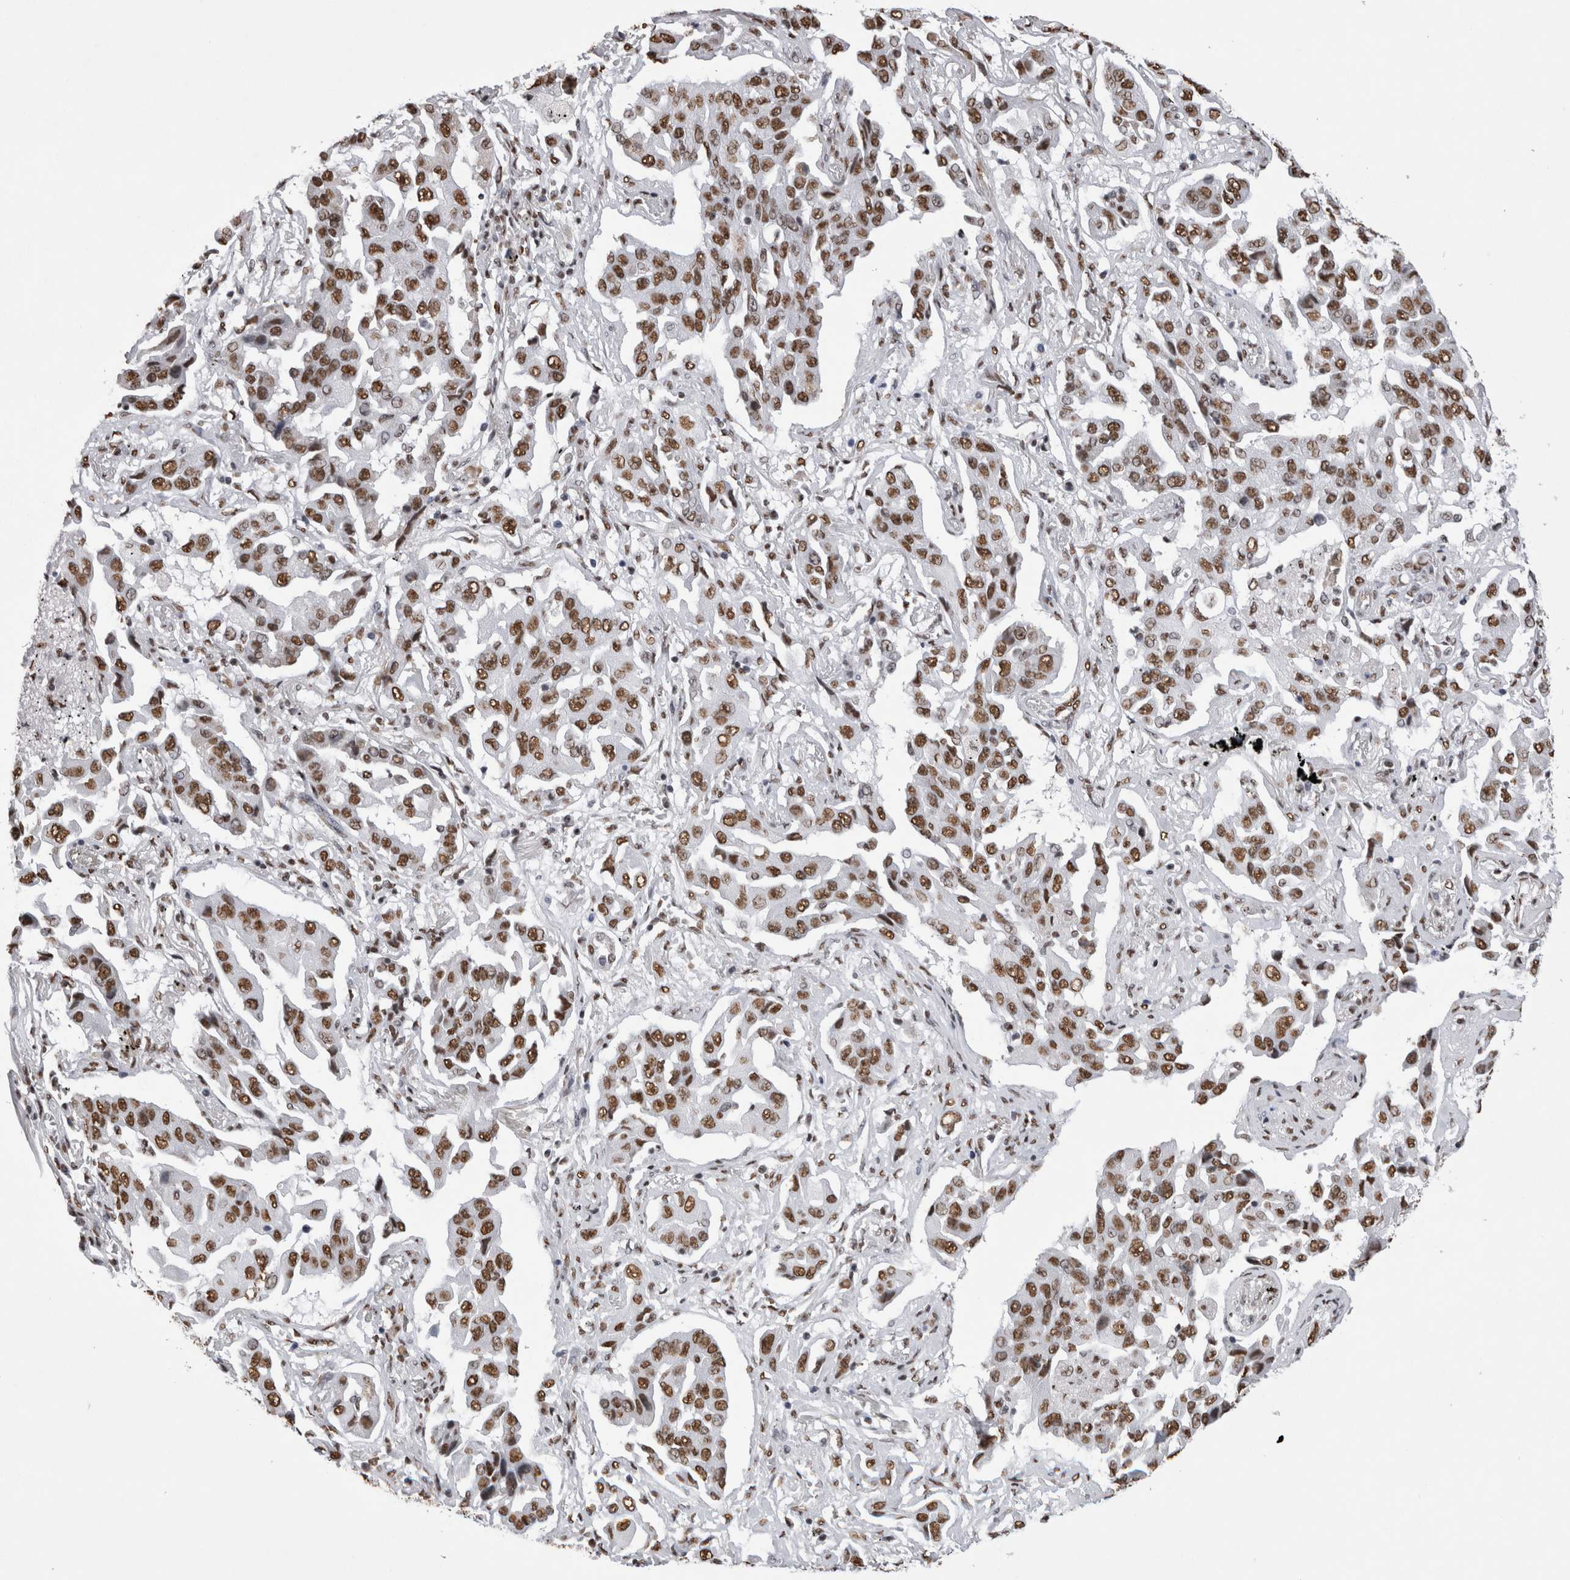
{"staining": {"intensity": "strong", "quantity": ">75%", "location": "nuclear"}, "tissue": "lung cancer", "cell_type": "Tumor cells", "image_type": "cancer", "snomed": [{"axis": "morphology", "description": "Adenocarcinoma, NOS"}, {"axis": "topography", "description": "Lung"}], "caption": "Immunohistochemical staining of adenocarcinoma (lung) reveals strong nuclear protein positivity in about >75% of tumor cells. (DAB (3,3'-diaminobenzidine) IHC with brightfield microscopy, high magnification).", "gene": "ALPK3", "patient": {"sex": "female", "age": 65}}